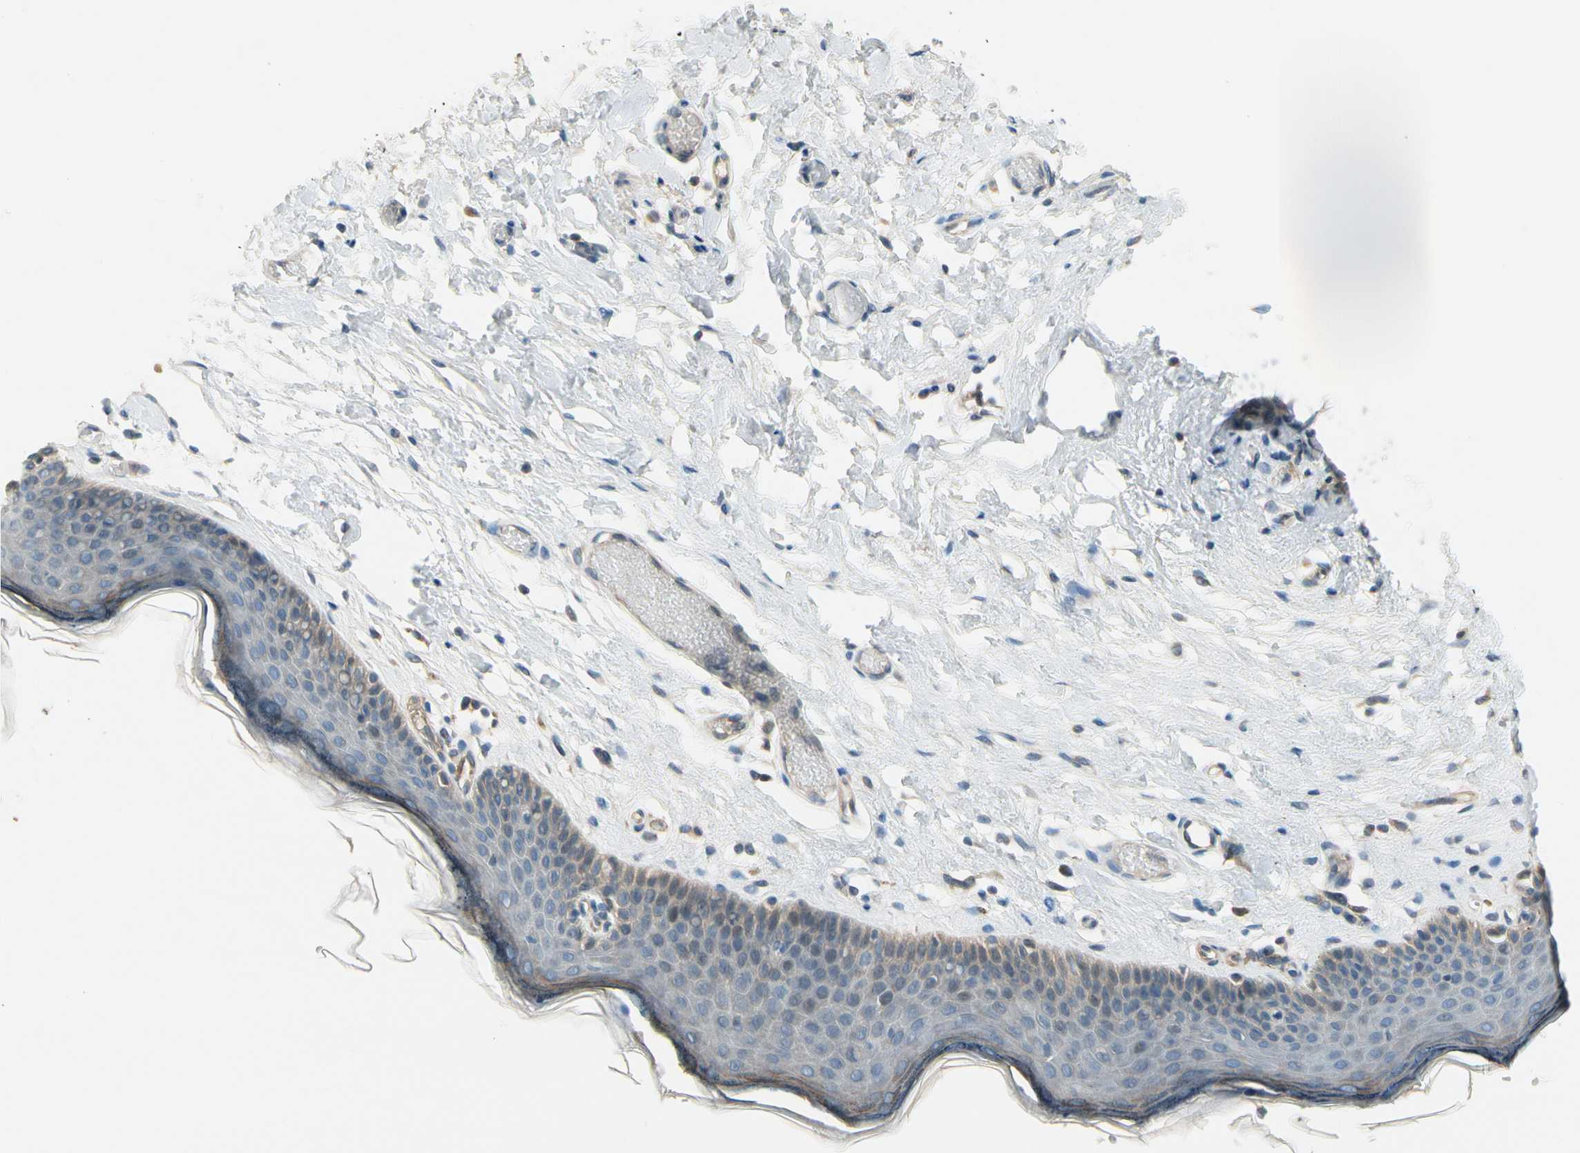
{"staining": {"intensity": "negative", "quantity": "none", "location": "none"}, "tissue": "skin", "cell_type": "Epidermal cells", "image_type": "normal", "snomed": [{"axis": "morphology", "description": "Normal tissue, NOS"}, {"axis": "morphology", "description": "Inflammation, NOS"}, {"axis": "topography", "description": "Vulva"}], "caption": "A micrograph of skin stained for a protein exhibits no brown staining in epidermal cells. (DAB (3,3'-diaminobenzidine) immunohistochemistry, high magnification).", "gene": "CFAP36", "patient": {"sex": "female", "age": 84}}